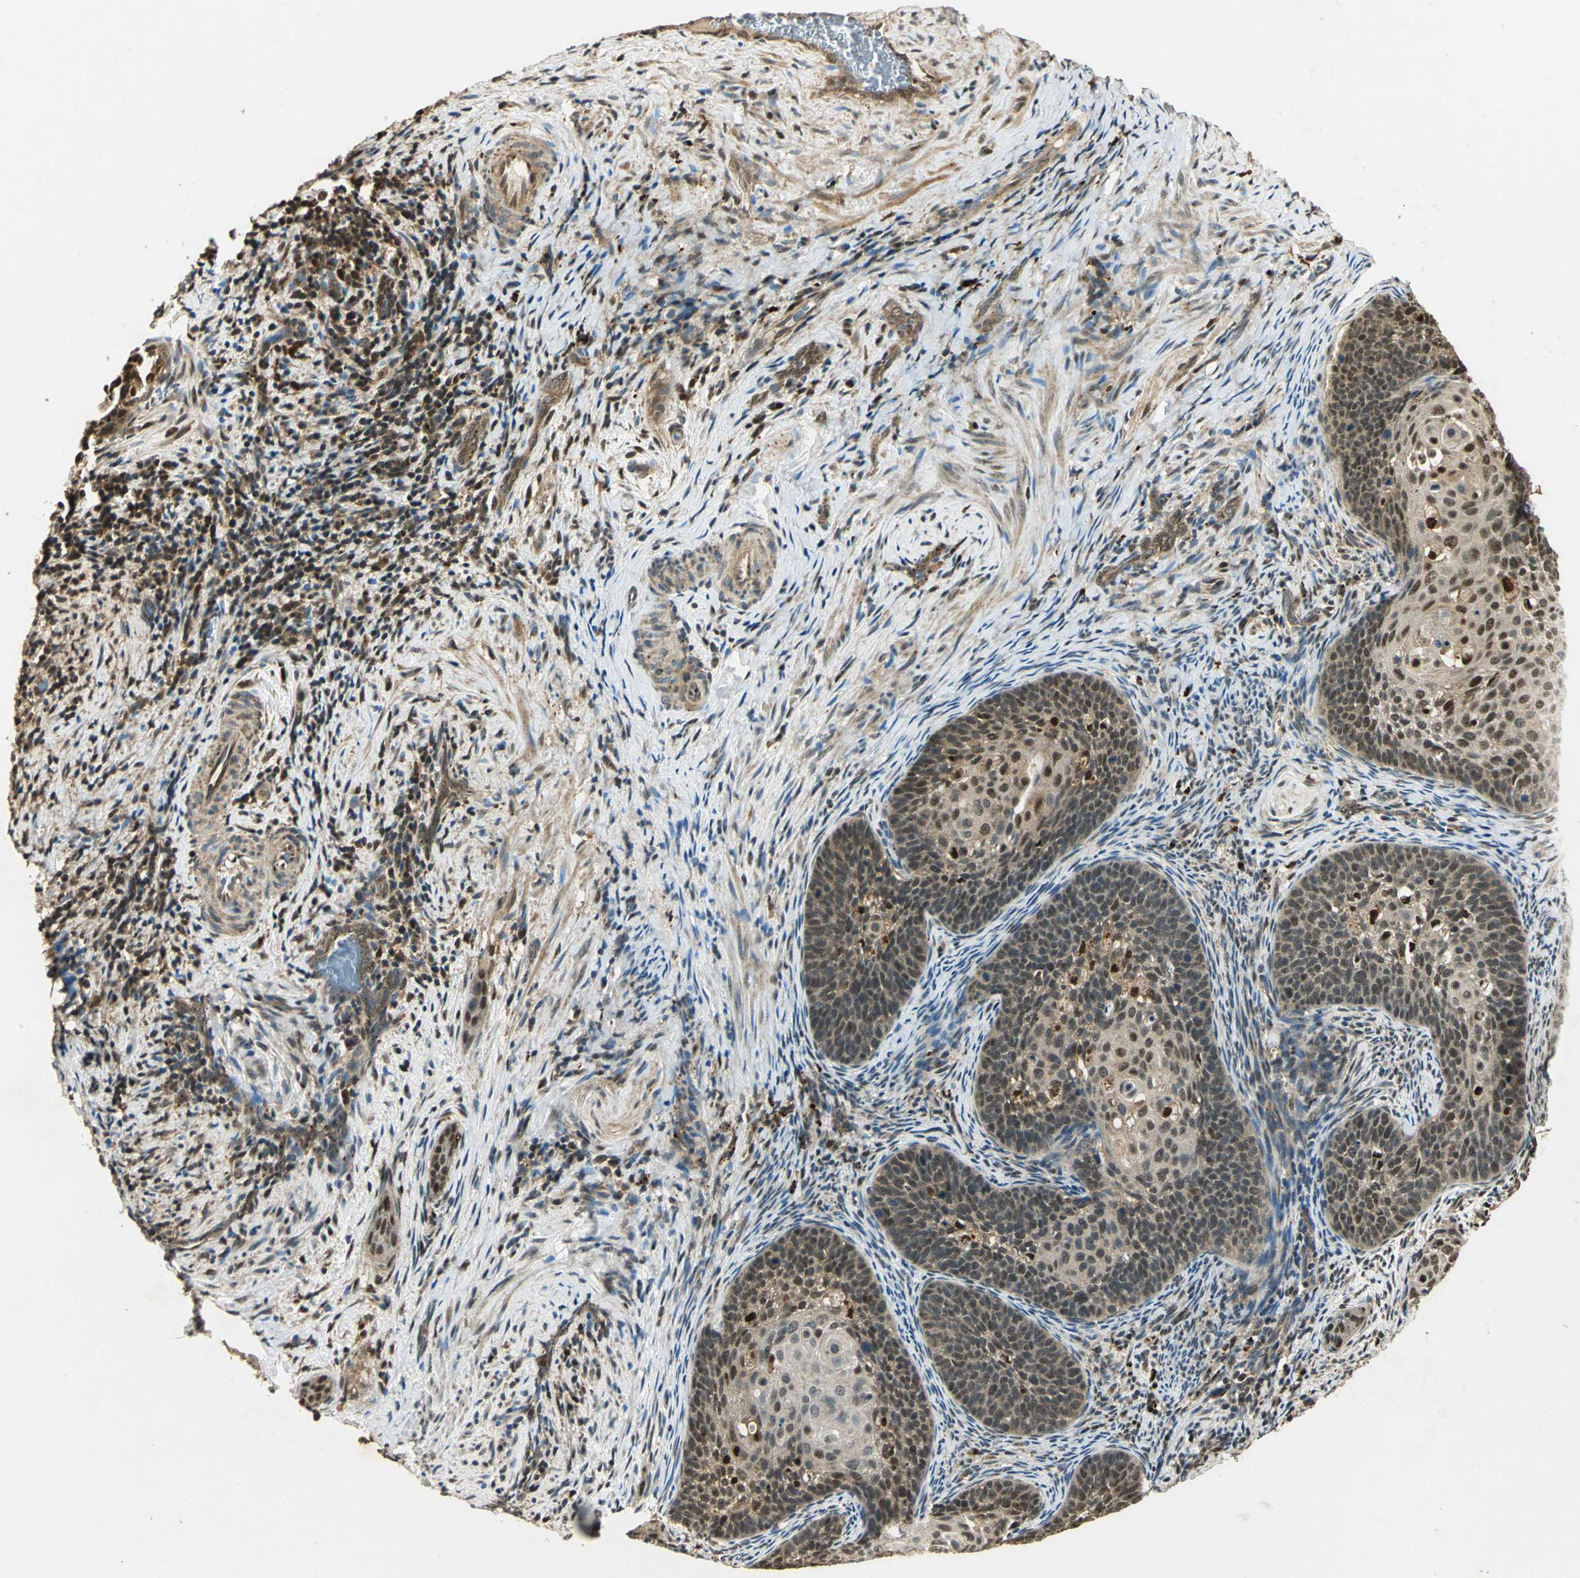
{"staining": {"intensity": "moderate", "quantity": ">75%", "location": "cytoplasmic/membranous,nuclear"}, "tissue": "cervical cancer", "cell_type": "Tumor cells", "image_type": "cancer", "snomed": [{"axis": "morphology", "description": "Squamous cell carcinoma, NOS"}, {"axis": "topography", "description": "Cervix"}], "caption": "Protein expression analysis of human cervical squamous cell carcinoma reveals moderate cytoplasmic/membranous and nuclear expression in about >75% of tumor cells.", "gene": "PPP1R13L", "patient": {"sex": "female", "age": 33}}